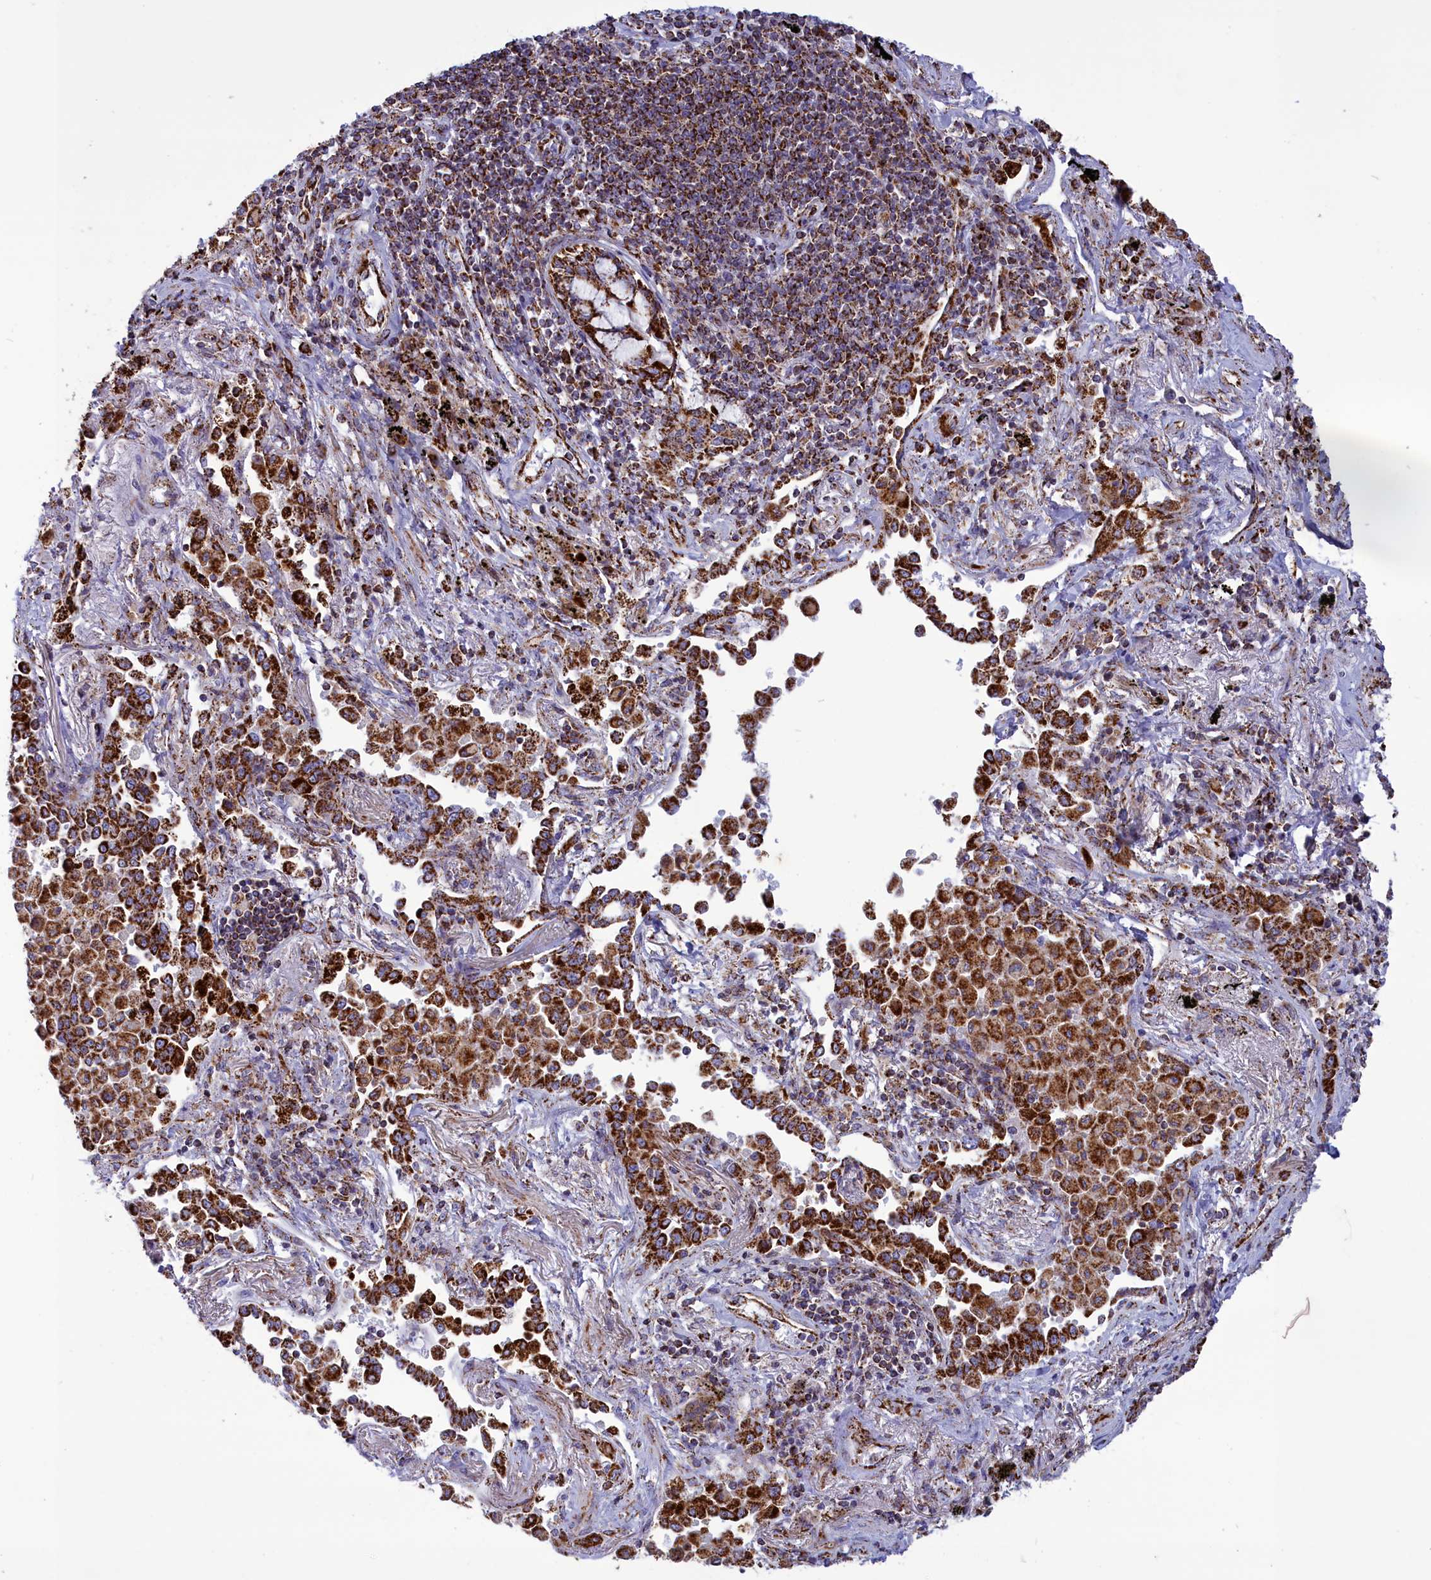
{"staining": {"intensity": "strong", "quantity": ">75%", "location": "cytoplasmic/membranous"}, "tissue": "lung cancer", "cell_type": "Tumor cells", "image_type": "cancer", "snomed": [{"axis": "morphology", "description": "Adenocarcinoma, NOS"}, {"axis": "topography", "description": "Lung"}], "caption": "A high-resolution image shows immunohistochemistry (IHC) staining of lung cancer, which displays strong cytoplasmic/membranous positivity in about >75% of tumor cells. (brown staining indicates protein expression, while blue staining denotes nuclei).", "gene": "ISOC2", "patient": {"sex": "male", "age": 67}}